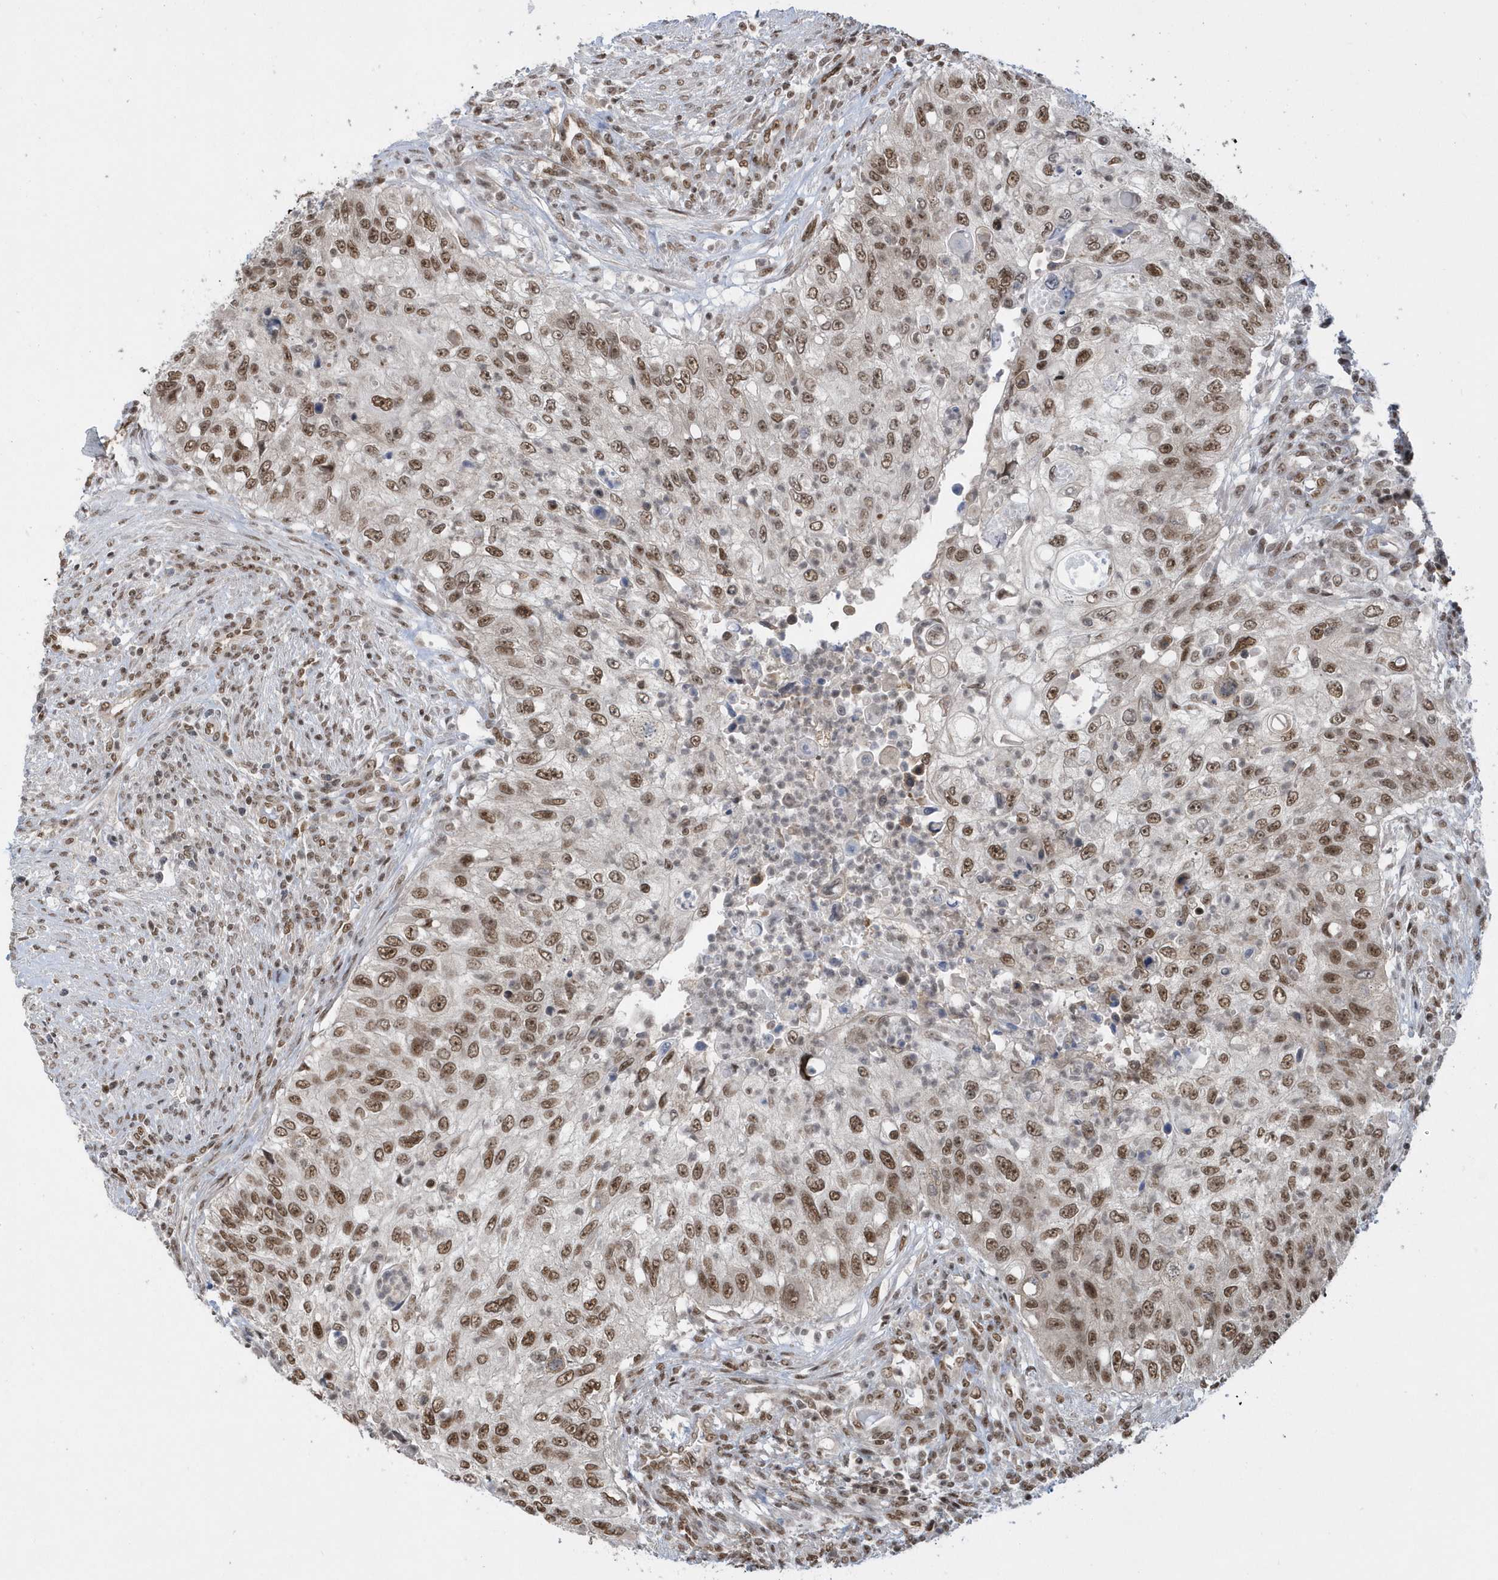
{"staining": {"intensity": "moderate", "quantity": ">75%", "location": "nuclear"}, "tissue": "urothelial cancer", "cell_type": "Tumor cells", "image_type": "cancer", "snomed": [{"axis": "morphology", "description": "Urothelial carcinoma, High grade"}, {"axis": "topography", "description": "Urinary bladder"}], "caption": "Urothelial cancer stained for a protein displays moderate nuclear positivity in tumor cells. Immunohistochemistry (ihc) stains the protein in brown and the nuclei are stained blue.", "gene": "SEPHS1", "patient": {"sex": "female", "age": 60}}